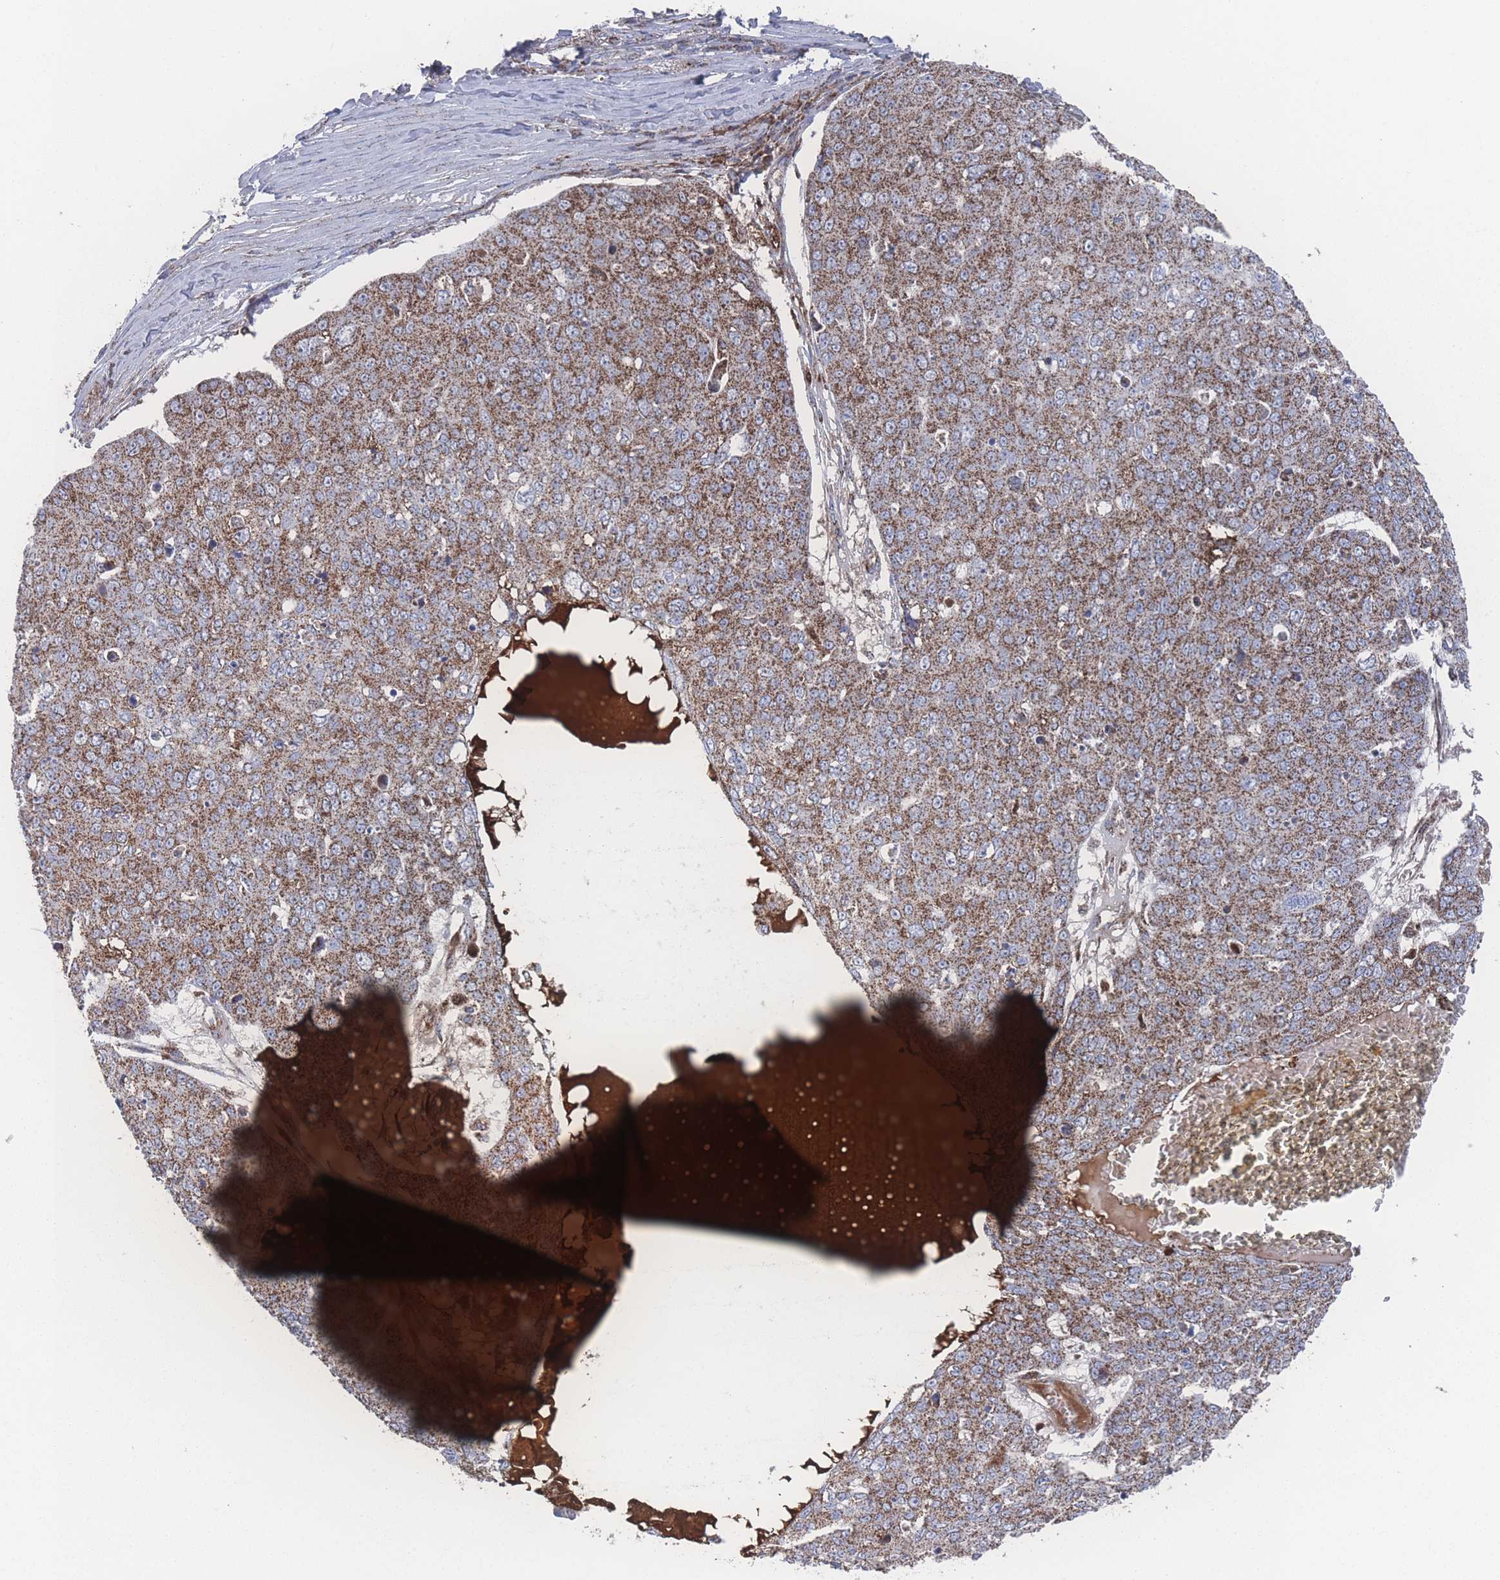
{"staining": {"intensity": "strong", "quantity": ">75%", "location": "cytoplasmic/membranous"}, "tissue": "skin cancer", "cell_type": "Tumor cells", "image_type": "cancer", "snomed": [{"axis": "morphology", "description": "Squamous cell carcinoma, NOS"}, {"axis": "topography", "description": "Skin"}], "caption": "Human skin cancer (squamous cell carcinoma) stained with a brown dye exhibits strong cytoplasmic/membranous positive expression in approximately >75% of tumor cells.", "gene": "PEX14", "patient": {"sex": "male", "age": 71}}